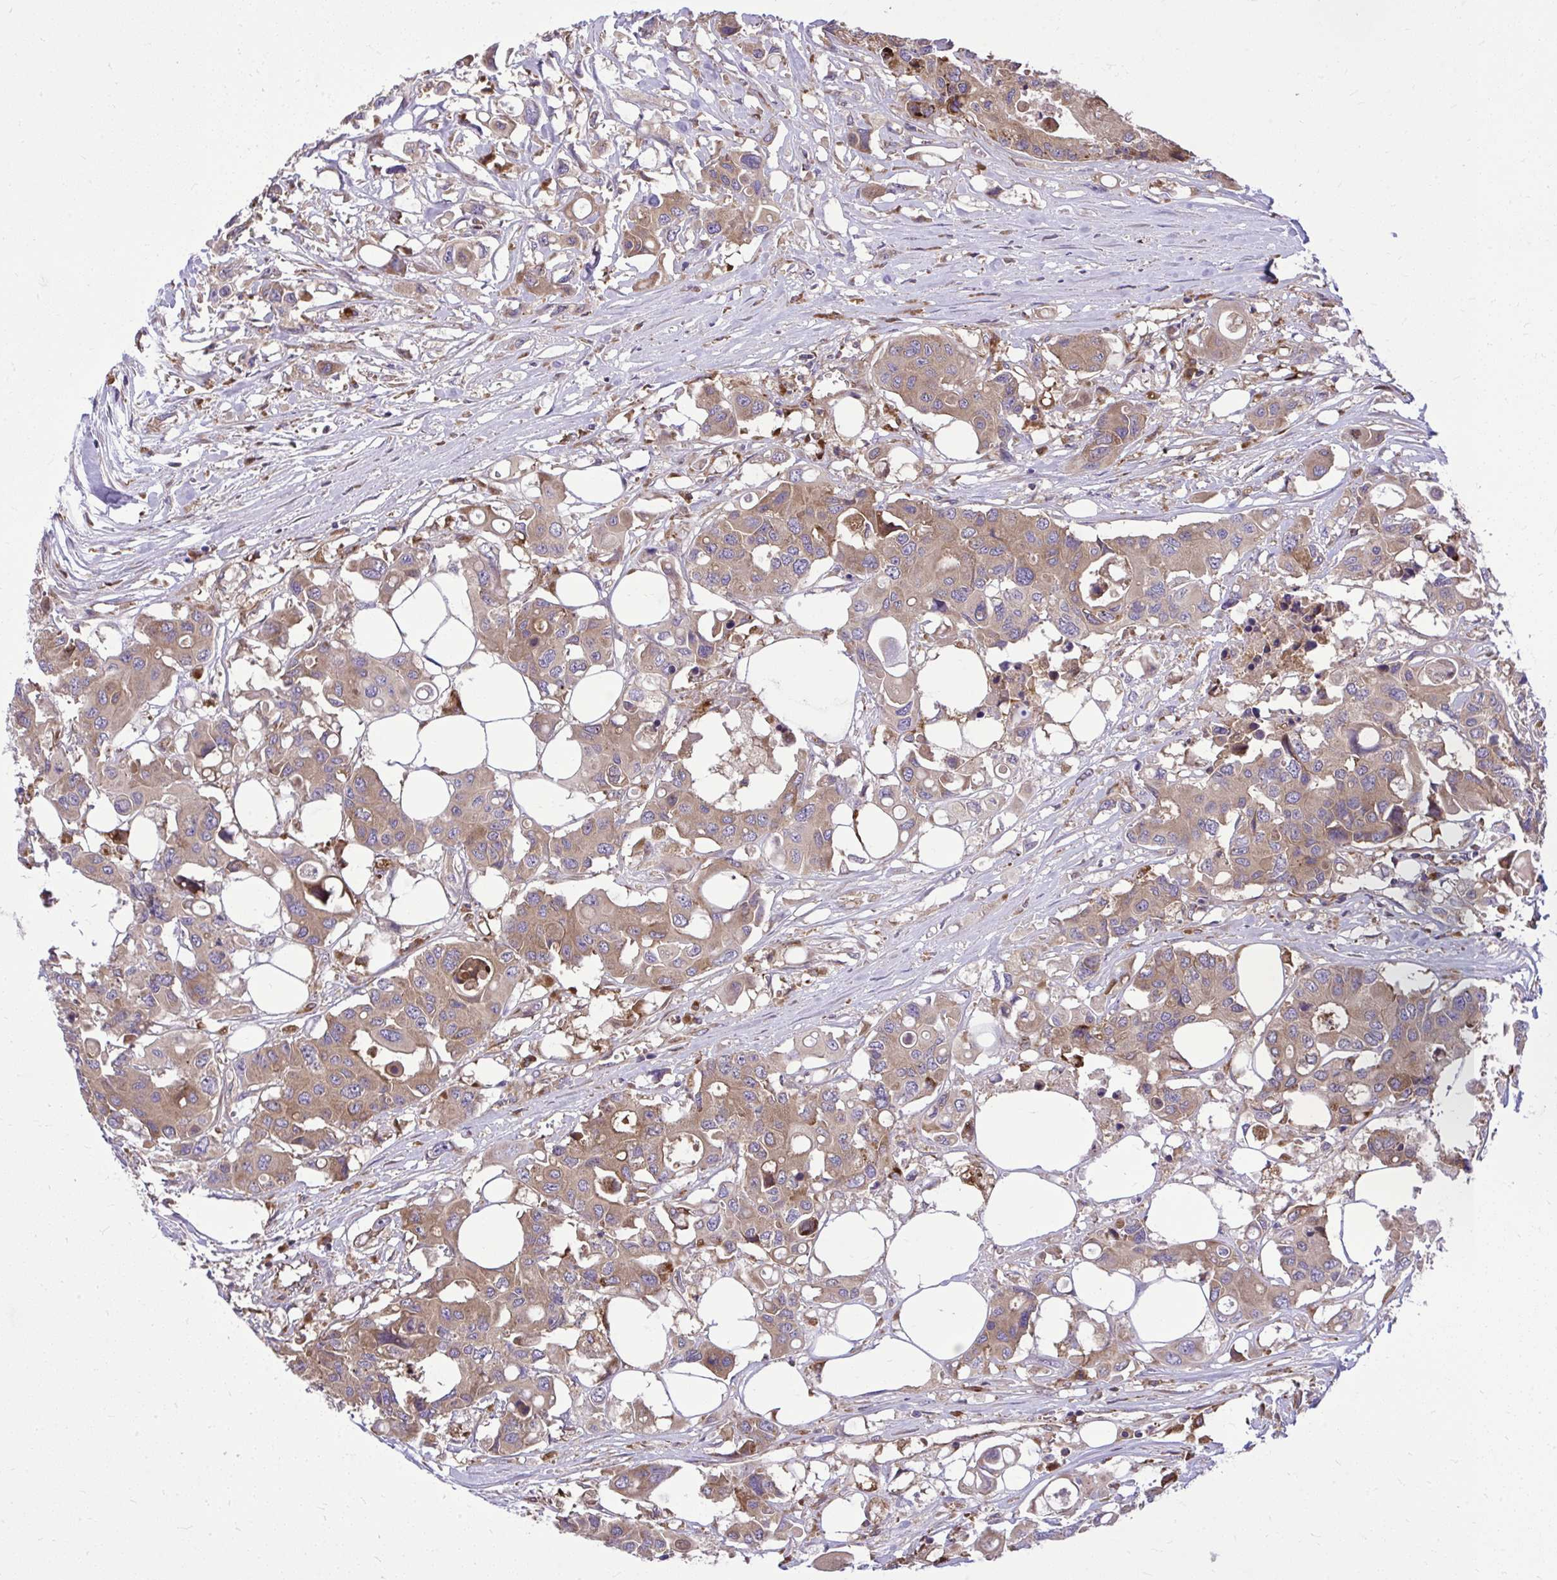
{"staining": {"intensity": "weak", "quantity": "25%-75%", "location": "cytoplasmic/membranous"}, "tissue": "colorectal cancer", "cell_type": "Tumor cells", "image_type": "cancer", "snomed": [{"axis": "morphology", "description": "Adenocarcinoma, NOS"}, {"axis": "topography", "description": "Colon"}], "caption": "Immunohistochemistry (IHC) staining of colorectal cancer (adenocarcinoma), which displays low levels of weak cytoplasmic/membranous positivity in about 25%-75% of tumor cells indicating weak cytoplasmic/membranous protein expression. The staining was performed using DAB (3,3'-diaminobenzidine) (brown) for protein detection and nuclei were counterstained in hematoxylin (blue).", "gene": "PAIP2", "patient": {"sex": "male", "age": 77}}